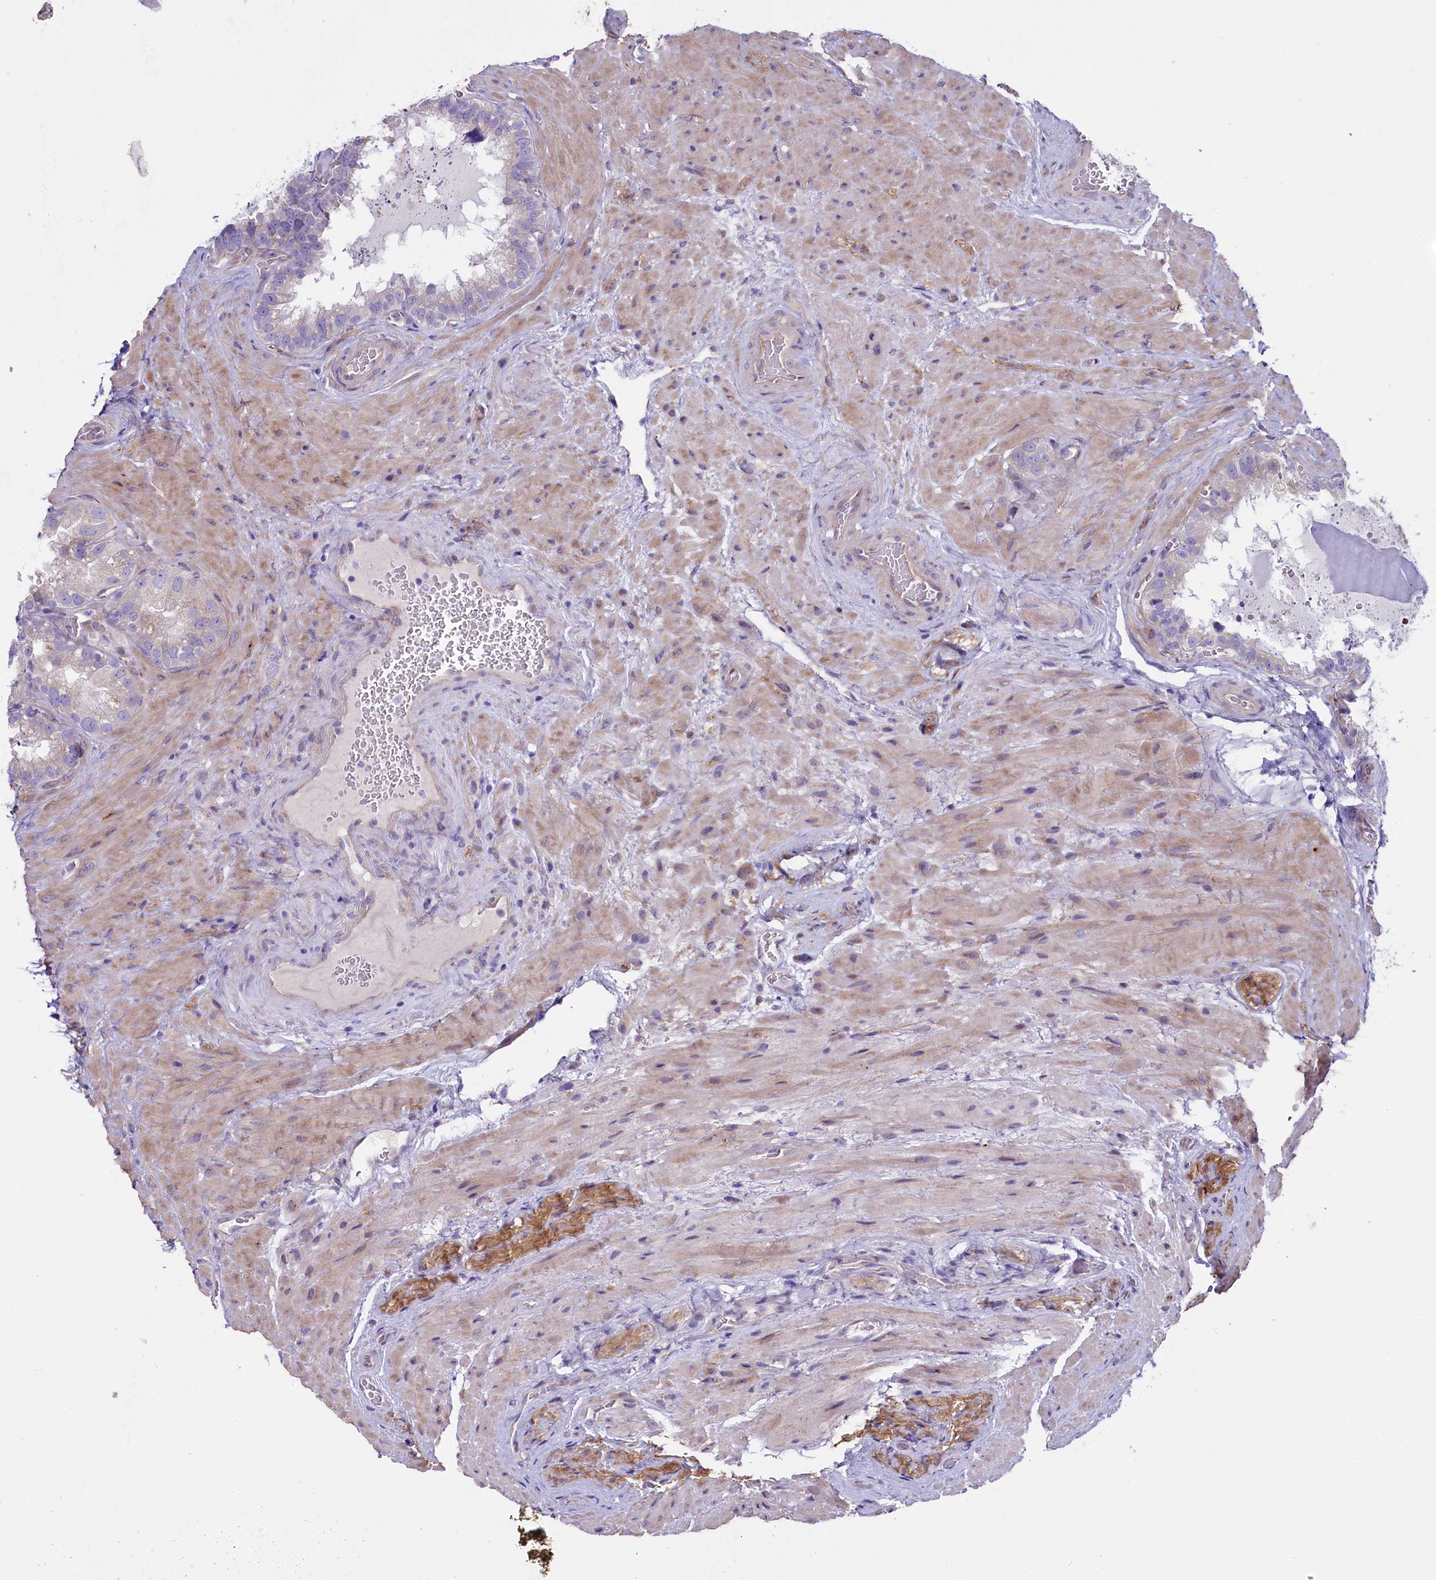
{"staining": {"intensity": "negative", "quantity": "none", "location": "none"}, "tissue": "seminal vesicle", "cell_type": "Glandular cells", "image_type": "normal", "snomed": [{"axis": "morphology", "description": "Normal tissue, NOS"}, {"axis": "topography", "description": "Seminal veicle"}, {"axis": "topography", "description": "Peripheral nerve tissue"}], "caption": "This is an IHC micrograph of unremarkable human seminal vesicle. There is no staining in glandular cells.", "gene": "GPR108", "patient": {"sex": "male", "age": 67}}